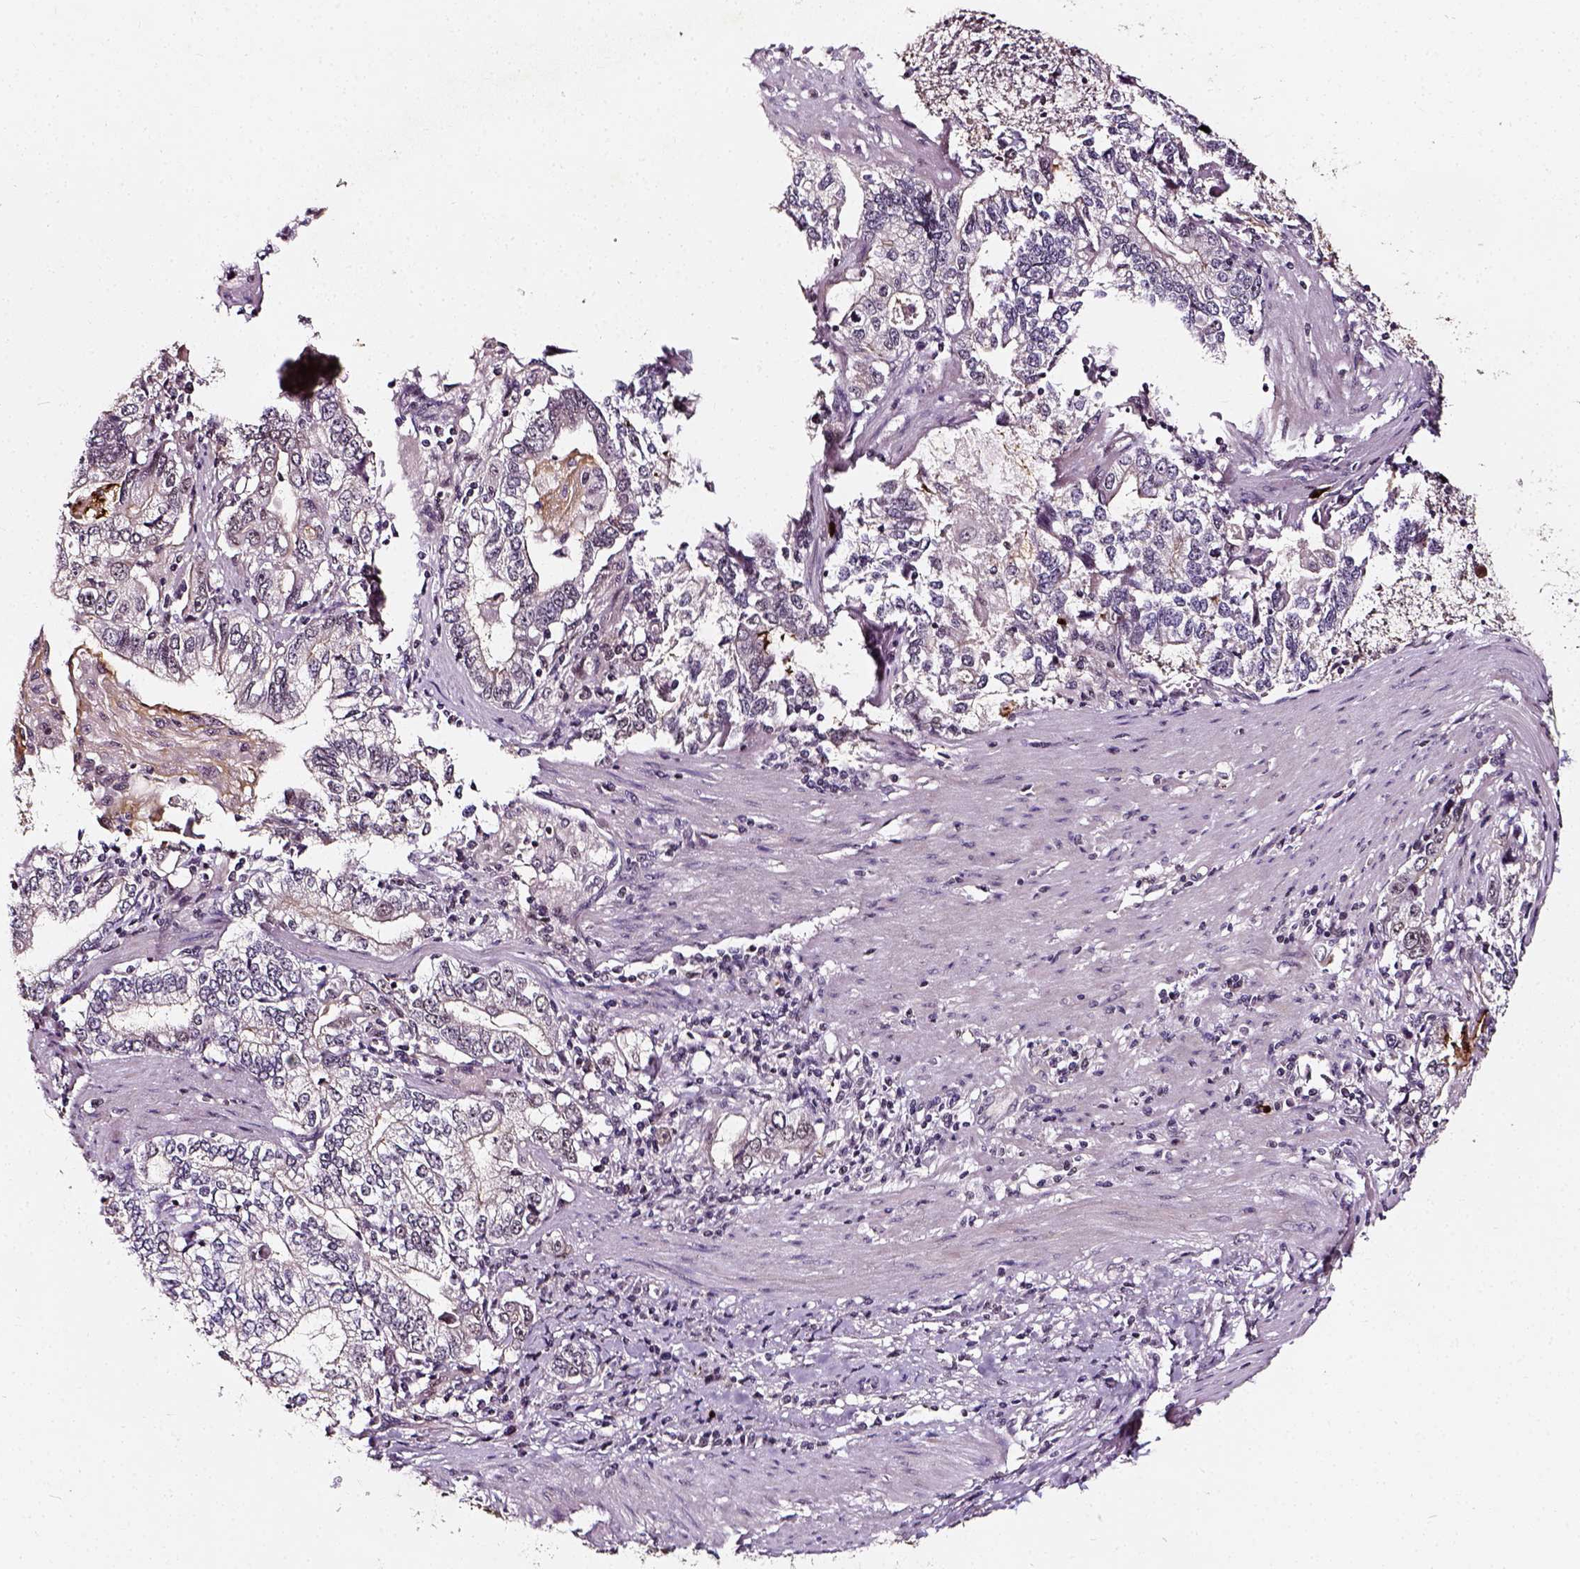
{"staining": {"intensity": "moderate", "quantity": "25%-75%", "location": "nuclear"}, "tissue": "stomach cancer", "cell_type": "Tumor cells", "image_type": "cancer", "snomed": [{"axis": "morphology", "description": "Adenocarcinoma, NOS"}, {"axis": "topography", "description": "Stomach, lower"}], "caption": "A high-resolution micrograph shows IHC staining of stomach cancer, which demonstrates moderate nuclear positivity in about 25%-75% of tumor cells. (DAB (3,3'-diaminobenzidine) = brown stain, brightfield microscopy at high magnification).", "gene": "NACC1", "patient": {"sex": "female", "age": 72}}